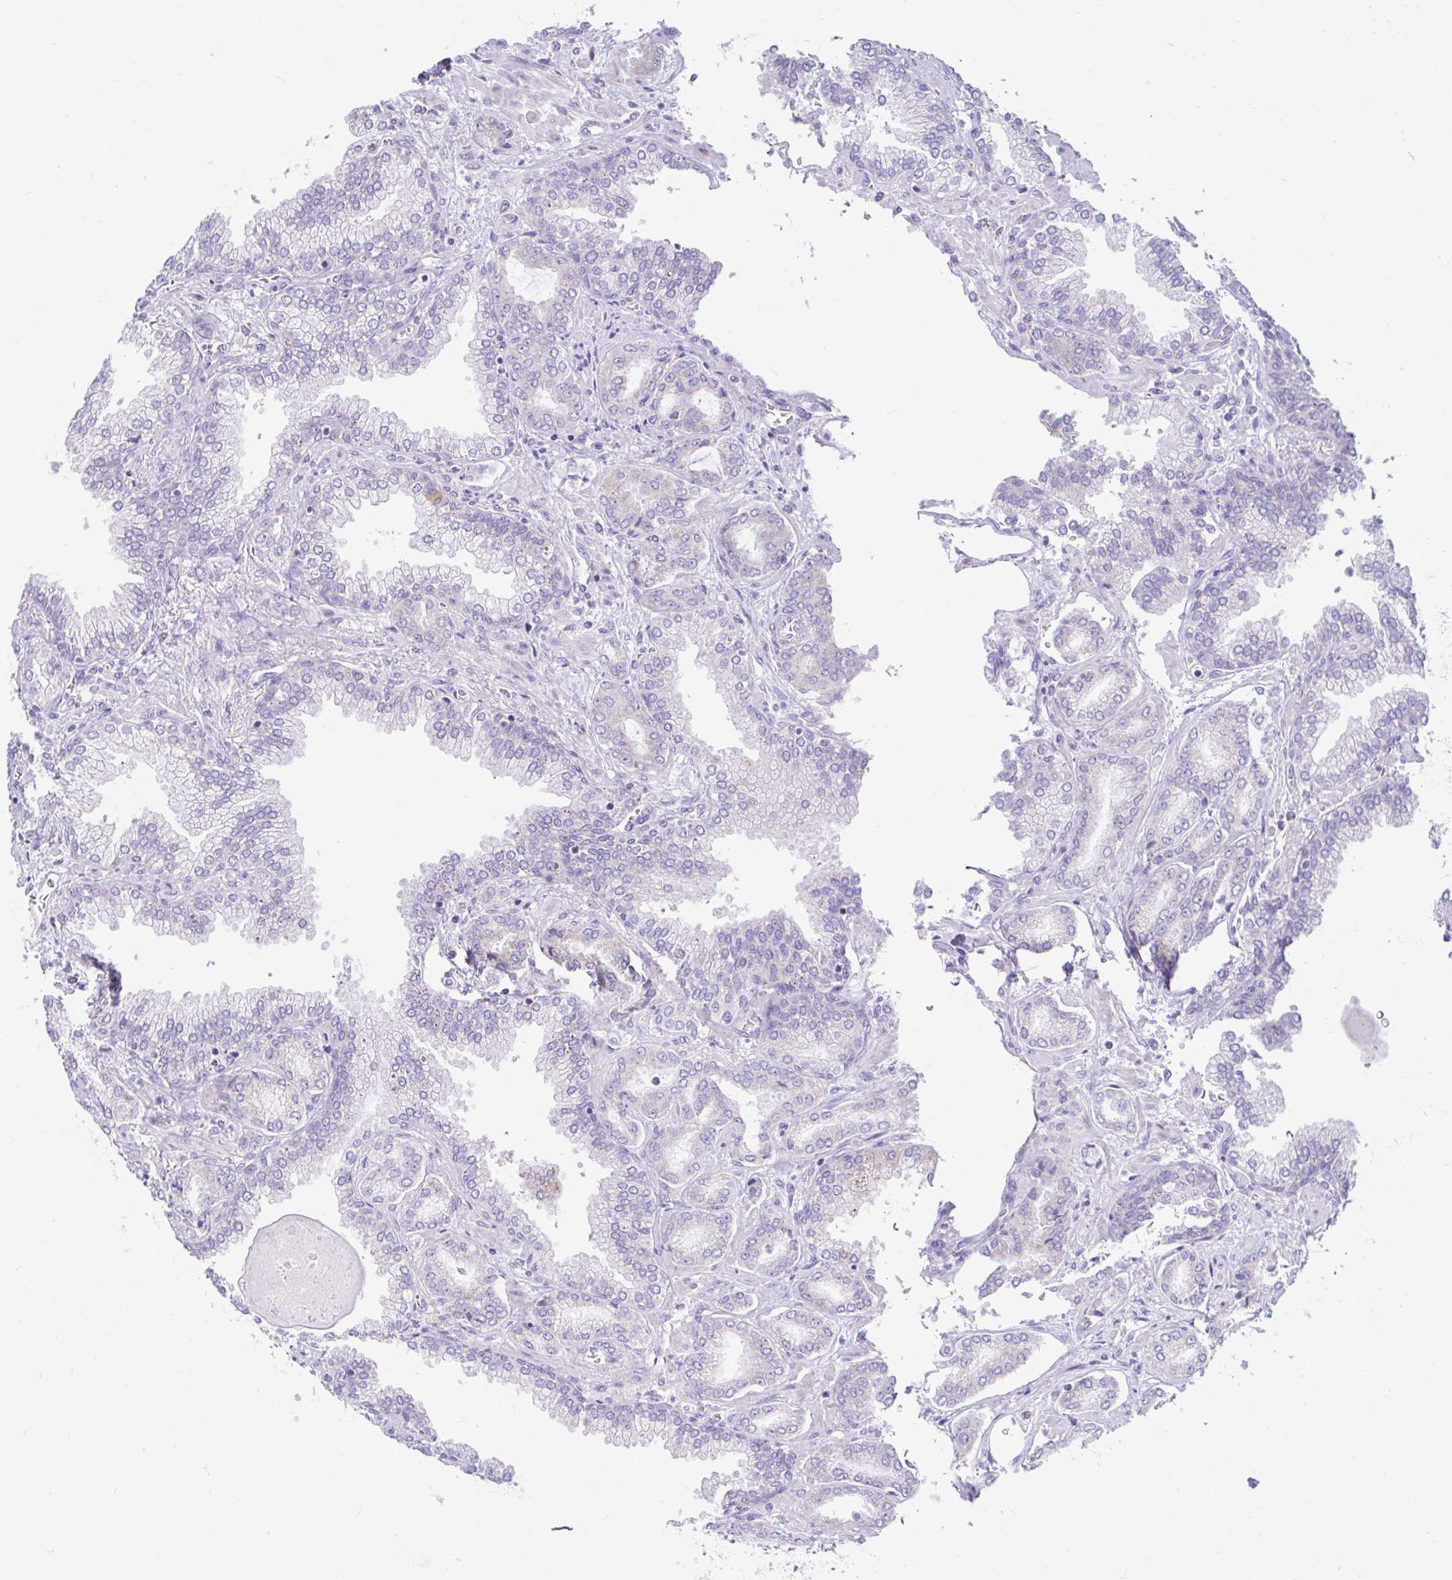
{"staining": {"intensity": "negative", "quantity": "none", "location": "none"}, "tissue": "prostate cancer", "cell_type": "Tumor cells", "image_type": "cancer", "snomed": [{"axis": "morphology", "description": "Adenocarcinoma, High grade"}, {"axis": "topography", "description": "Prostate"}], "caption": "The photomicrograph exhibits no significant staining in tumor cells of prostate cancer (high-grade adenocarcinoma). Brightfield microscopy of immunohistochemistry (IHC) stained with DAB (brown) and hematoxylin (blue), captured at high magnification.", "gene": "CCSAP", "patient": {"sex": "male", "age": 72}}